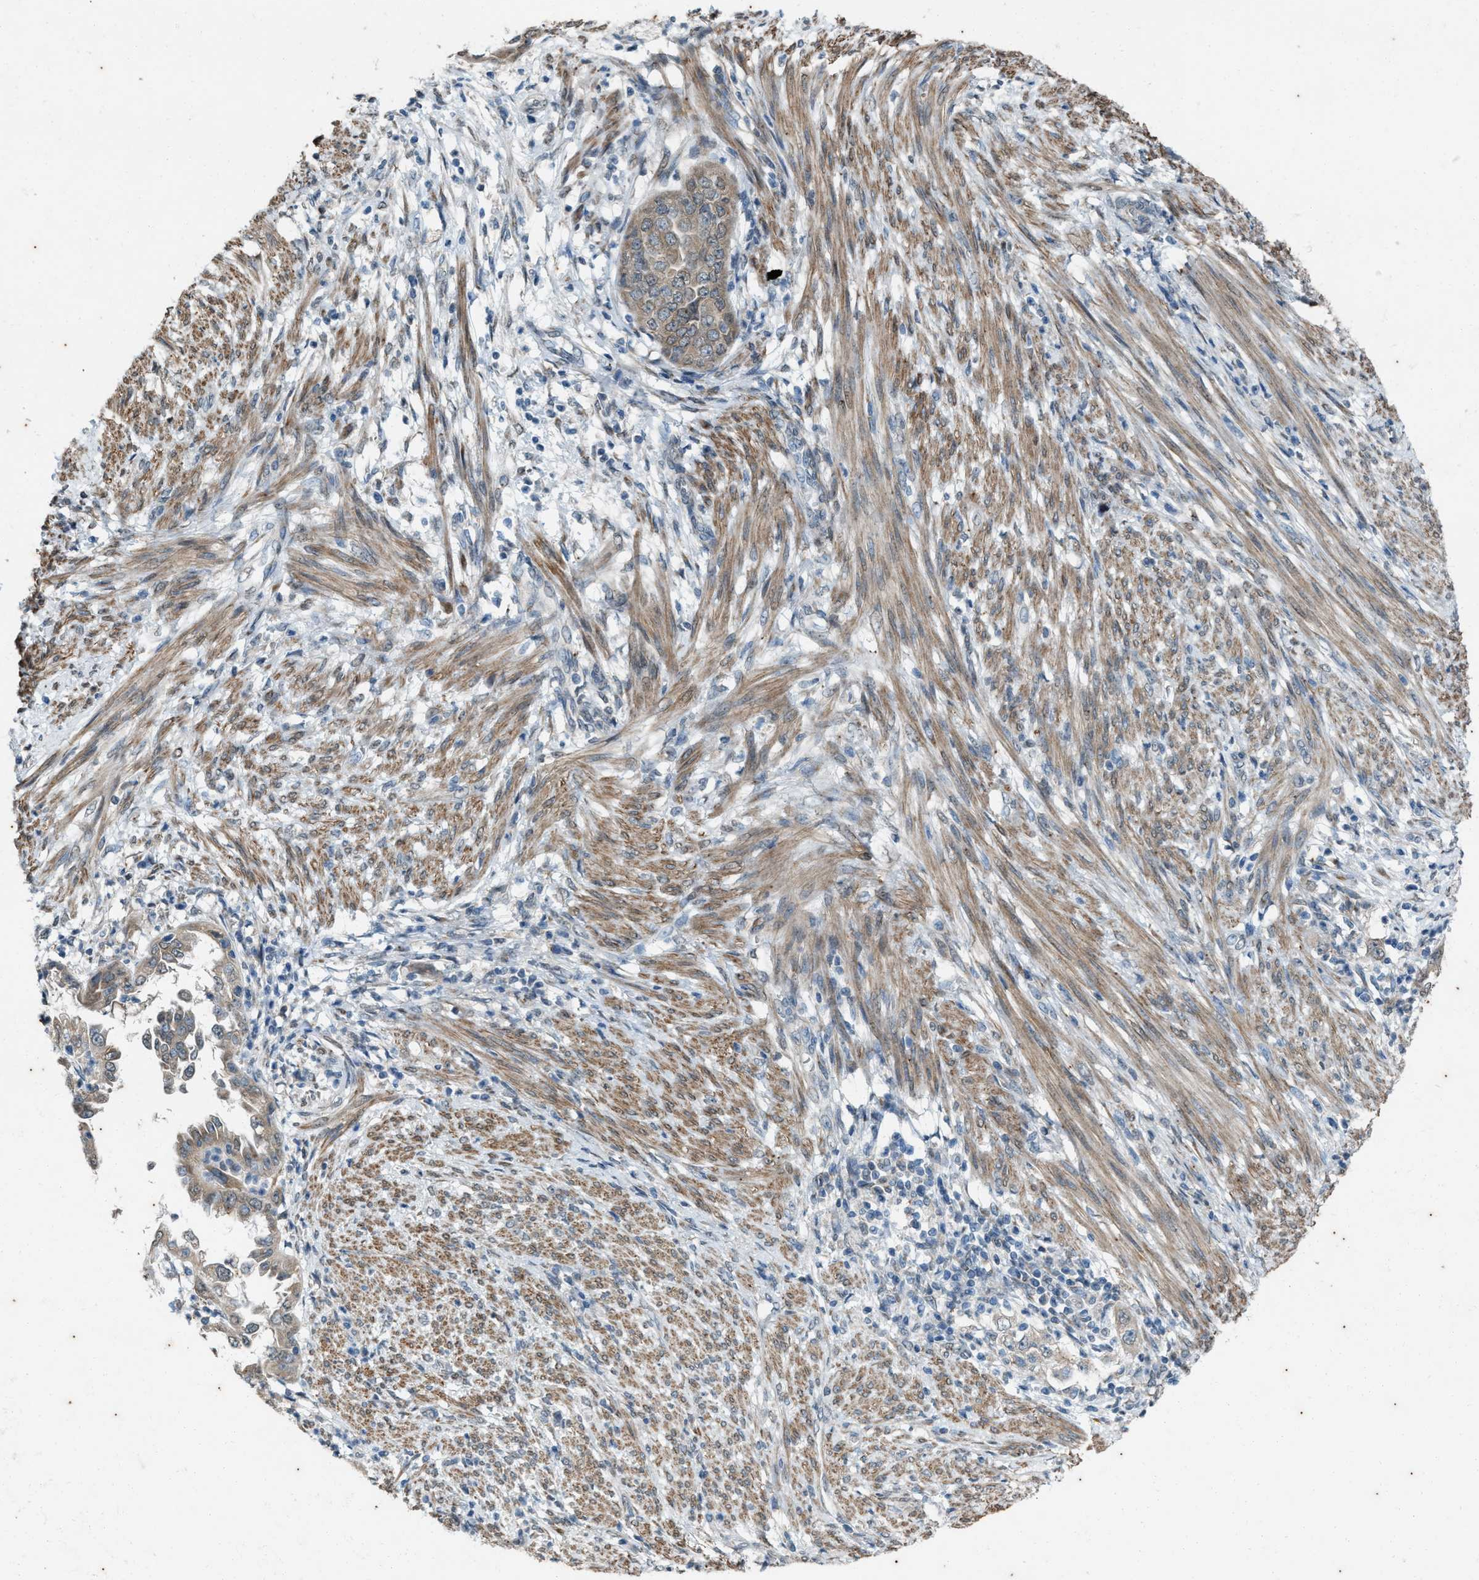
{"staining": {"intensity": "weak", "quantity": ">75%", "location": "cytoplasmic/membranous"}, "tissue": "endometrial cancer", "cell_type": "Tumor cells", "image_type": "cancer", "snomed": [{"axis": "morphology", "description": "Adenocarcinoma, NOS"}, {"axis": "topography", "description": "Endometrium"}], "caption": "Human endometrial cancer stained with a protein marker reveals weak staining in tumor cells.", "gene": "CHPF2", "patient": {"sex": "female", "age": 85}}